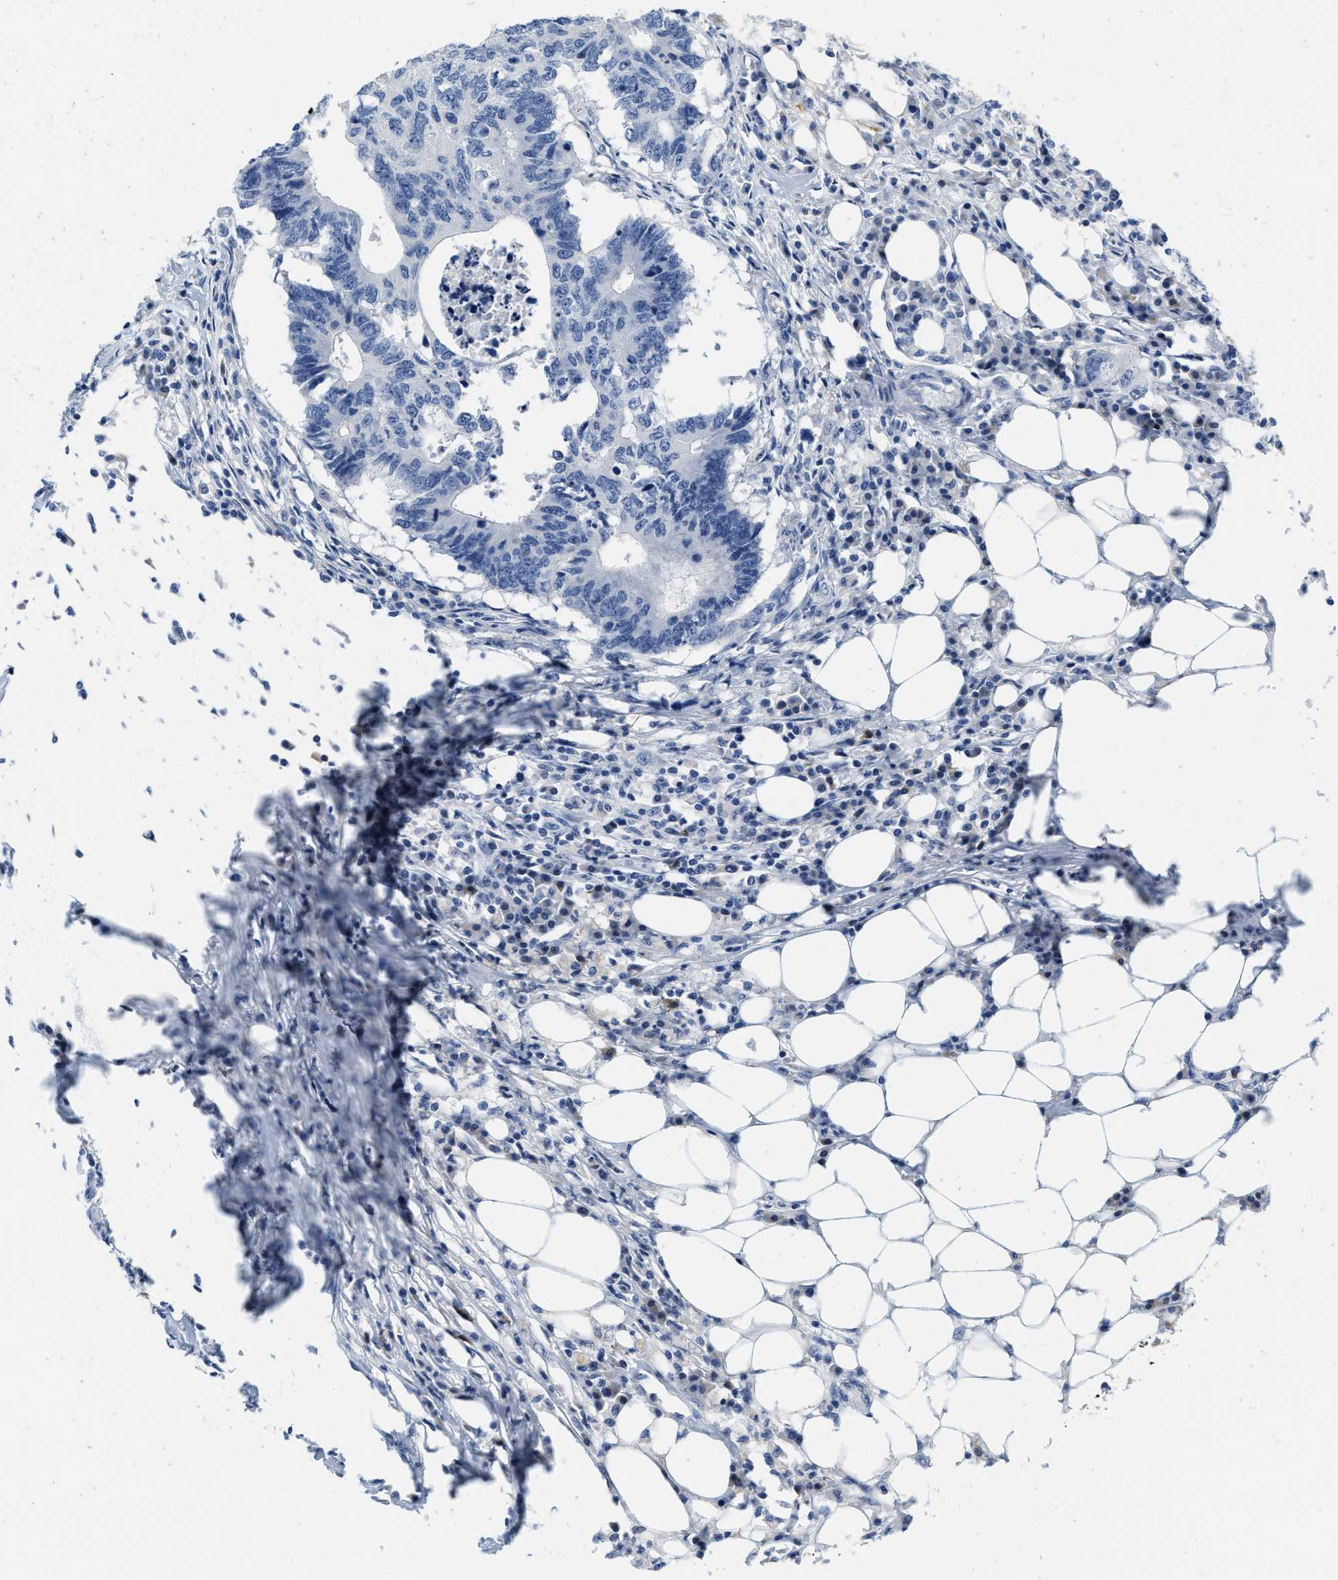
{"staining": {"intensity": "negative", "quantity": "none", "location": "none"}, "tissue": "colorectal cancer", "cell_type": "Tumor cells", "image_type": "cancer", "snomed": [{"axis": "morphology", "description": "Adenocarcinoma, NOS"}, {"axis": "topography", "description": "Colon"}], "caption": "Immunohistochemistry micrograph of human colorectal cancer (adenocarcinoma) stained for a protein (brown), which shows no positivity in tumor cells. The staining was performed using DAB to visualize the protein expression in brown, while the nuclei were stained in blue with hematoxylin (Magnification: 20x).", "gene": "ABCB11", "patient": {"sex": "male", "age": 71}}